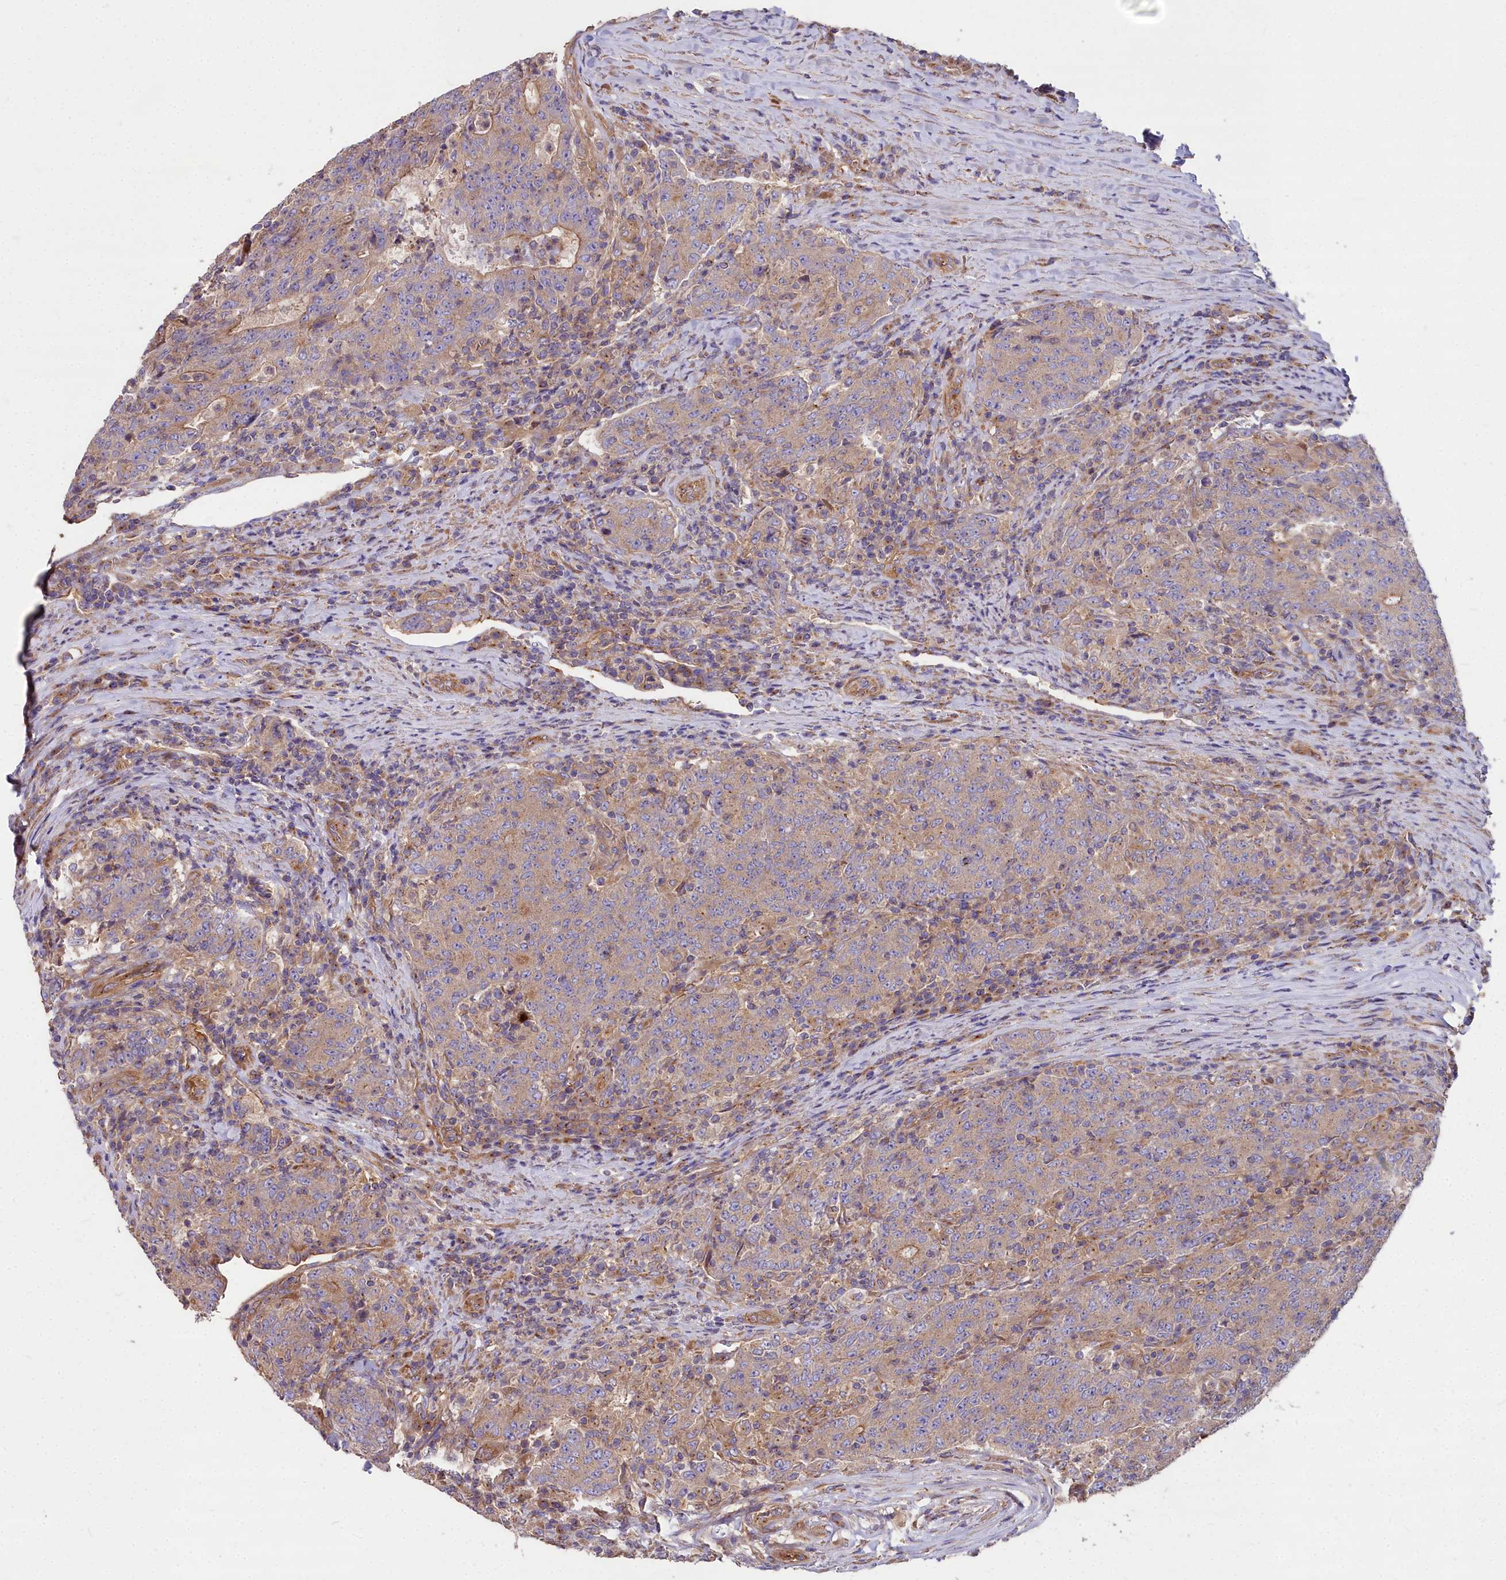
{"staining": {"intensity": "moderate", "quantity": "<25%", "location": "cytoplasmic/membranous"}, "tissue": "colorectal cancer", "cell_type": "Tumor cells", "image_type": "cancer", "snomed": [{"axis": "morphology", "description": "Adenocarcinoma, NOS"}, {"axis": "topography", "description": "Colon"}], "caption": "The micrograph shows a brown stain indicating the presence of a protein in the cytoplasmic/membranous of tumor cells in colorectal adenocarcinoma.", "gene": "DCTN3", "patient": {"sex": "female", "age": 75}}